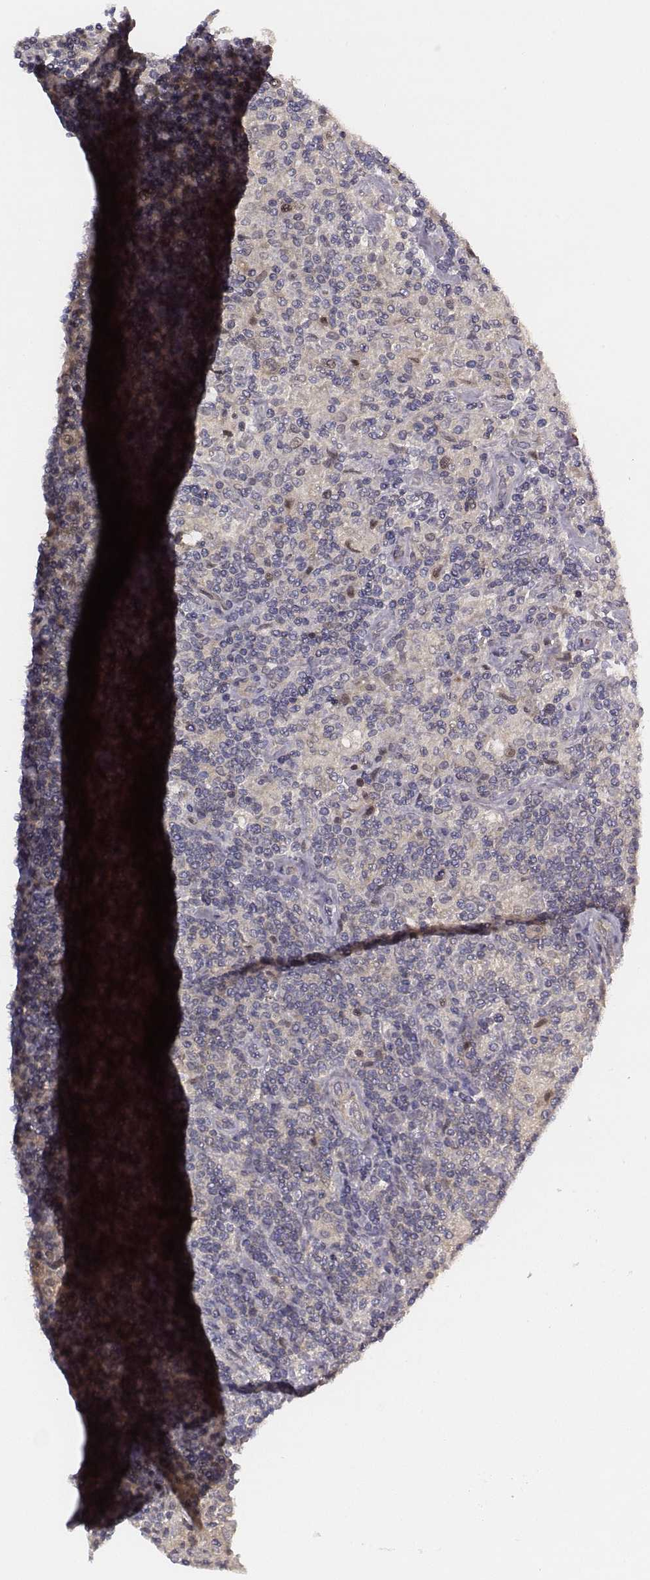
{"staining": {"intensity": "negative", "quantity": "none", "location": "none"}, "tissue": "lymphoma", "cell_type": "Tumor cells", "image_type": "cancer", "snomed": [{"axis": "morphology", "description": "Hodgkin's disease, NOS"}, {"axis": "topography", "description": "Lymph node"}], "caption": "Tumor cells show no significant protein positivity in lymphoma.", "gene": "SMURF2", "patient": {"sex": "male", "age": 70}}